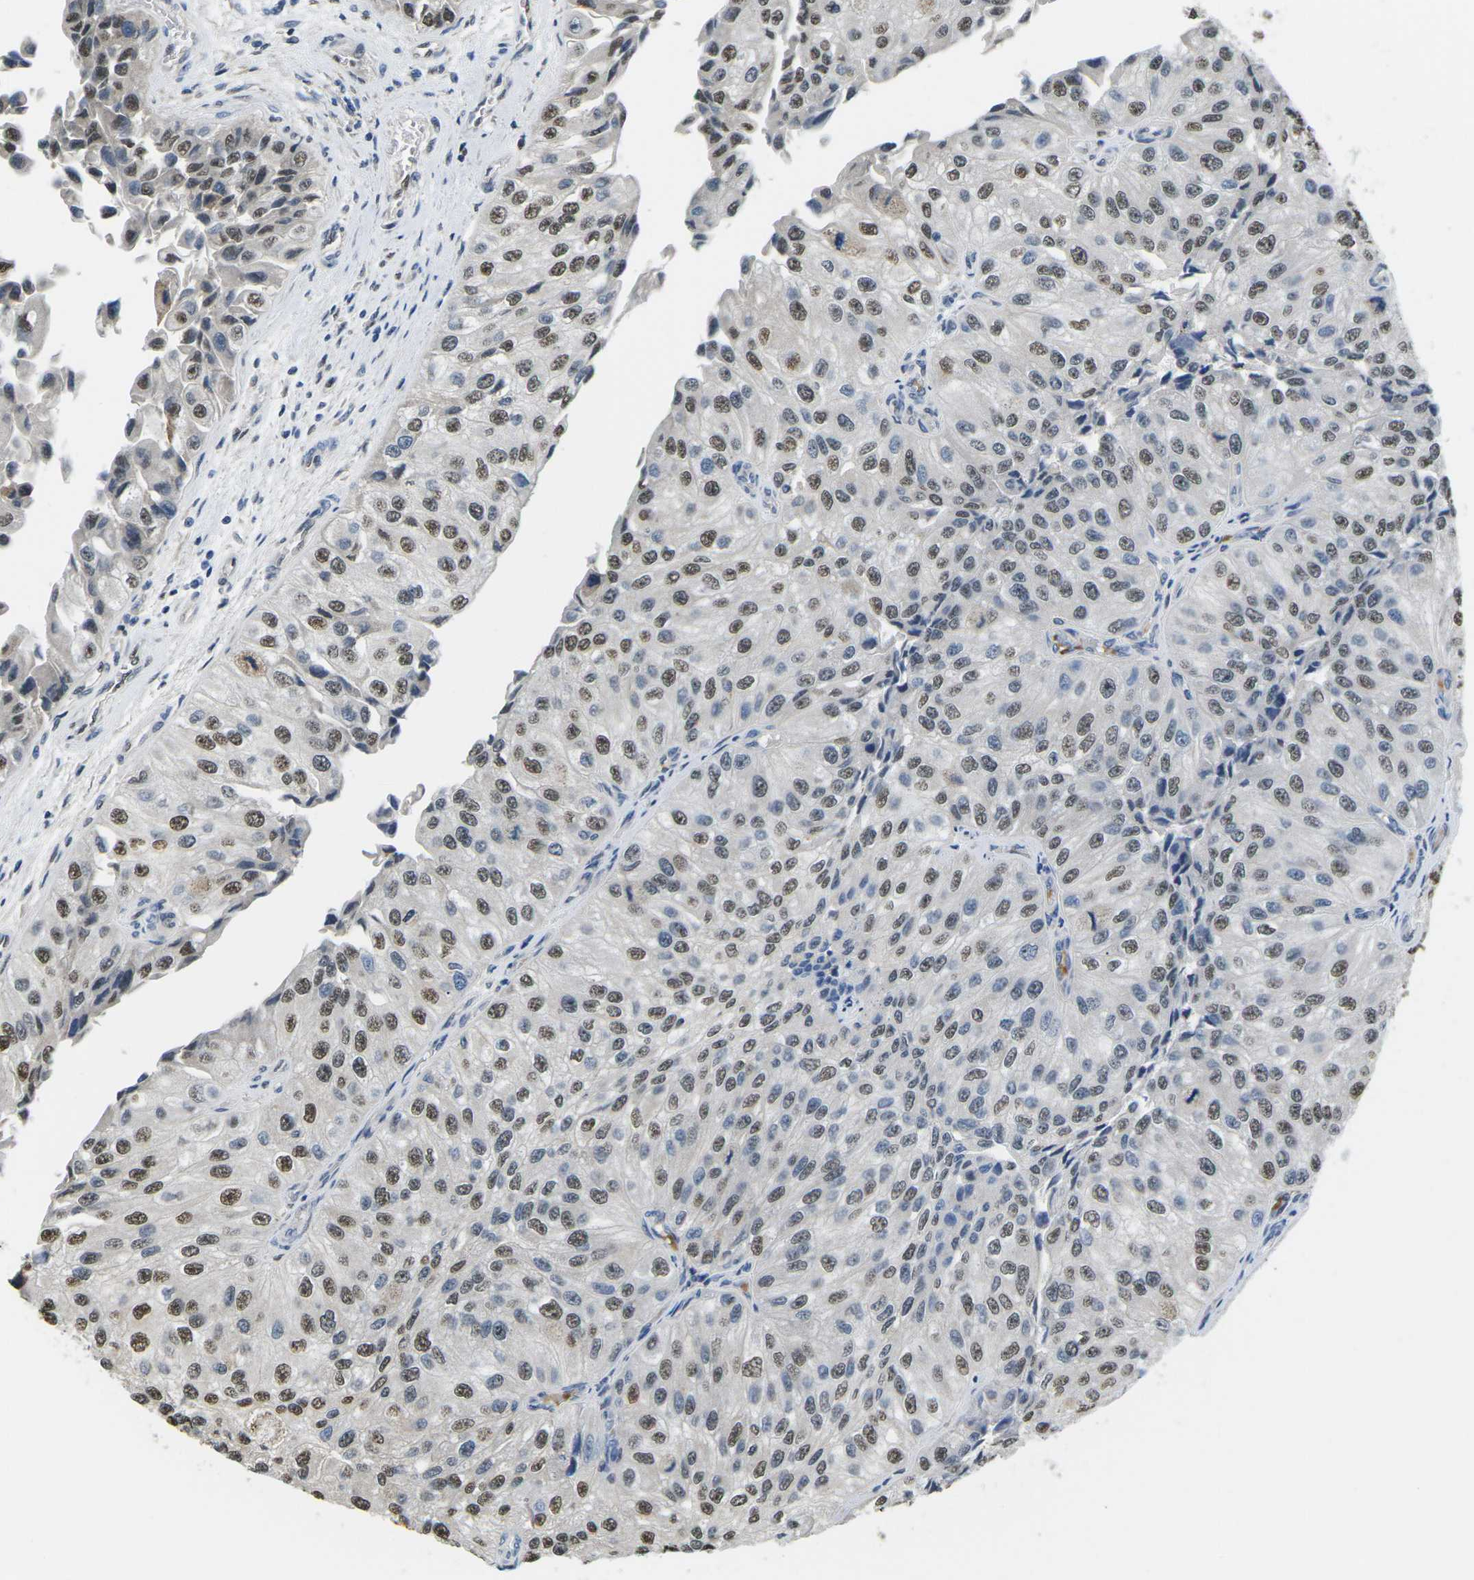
{"staining": {"intensity": "moderate", "quantity": ">75%", "location": "nuclear"}, "tissue": "urothelial cancer", "cell_type": "Tumor cells", "image_type": "cancer", "snomed": [{"axis": "morphology", "description": "Urothelial carcinoma, High grade"}, {"axis": "topography", "description": "Kidney"}, {"axis": "topography", "description": "Urinary bladder"}], "caption": "There is medium levels of moderate nuclear positivity in tumor cells of urothelial cancer, as demonstrated by immunohistochemical staining (brown color).", "gene": "ERBB4", "patient": {"sex": "male", "age": 77}}